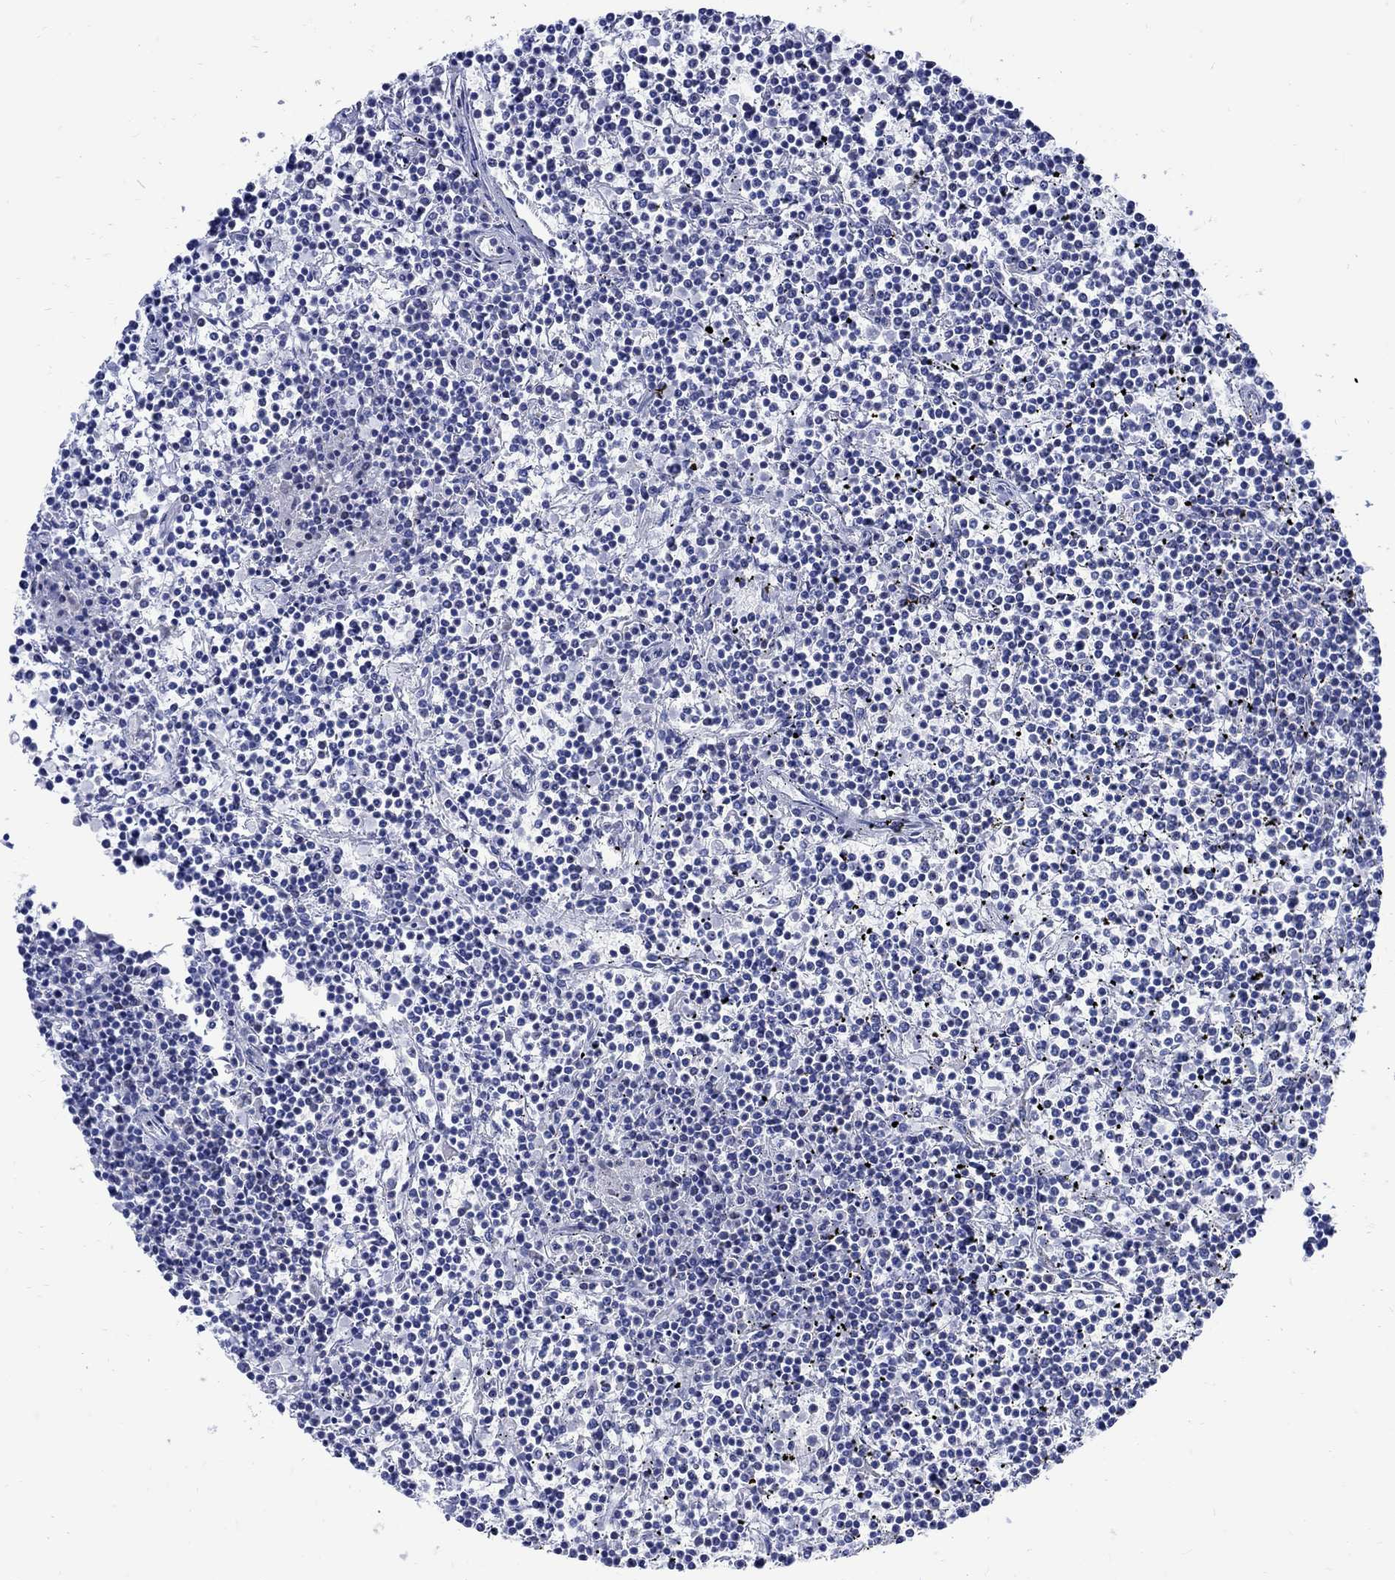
{"staining": {"intensity": "negative", "quantity": "none", "location": "none"}, "tissue": "lymphoma", "cell_type": "Tumor cells", "image_type": "cancer", "snomed": [{"axis": "morphology", "description": "Malignant lymphoma, non-Hodgkin's type, Low grade"}, {"axis": "topography", "description": "Spleen"}], "caption": "Immunohistochemistry (IHC) of low-grade malignant lymphoma, non-Hodgkin's type reveals no staining in tumor cells.", "gene": "CPLX2", "patient": {"sex": "female", "age": 19}}